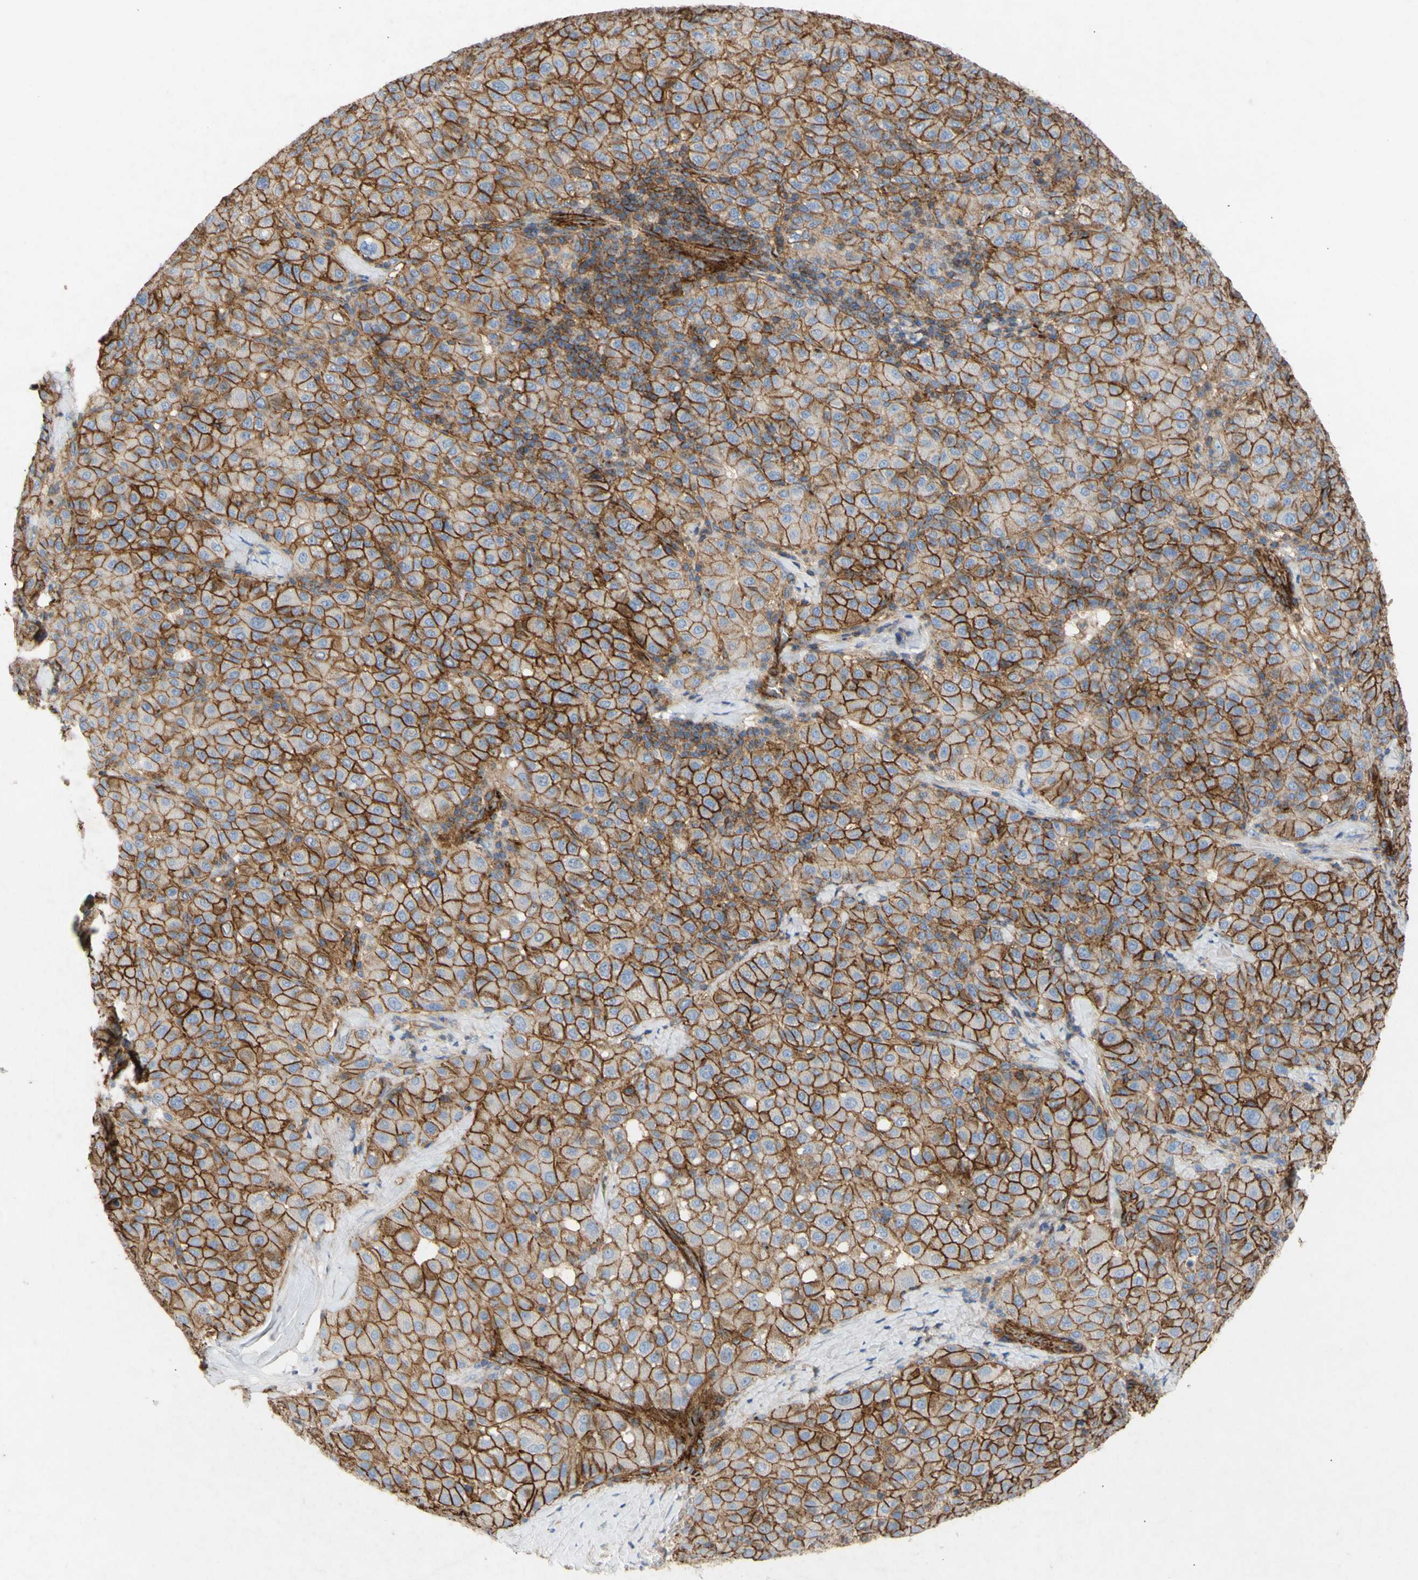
{"staining": {"intensity": "strong", "quantity": ">75%", "location": "cytoplasmic/membranous"}, "tissue": "liver cancer", "cell_type": "Tumor cells", "image_type": "cancer", "snomed": [{"axis": "morphology", "description": "Carcinoma, Hepatocellular, NOS"}, {"axis": "topography", "description": "Liver"}], "caption": "Liver hepatocellular carcinoma stained with immunohistochemistry shows strong cytoplasmic/membranous expression in approximately >75% of tumor cells.", "gene": "ATP2A3", "patient": {"sex": "male", "age": 65}}